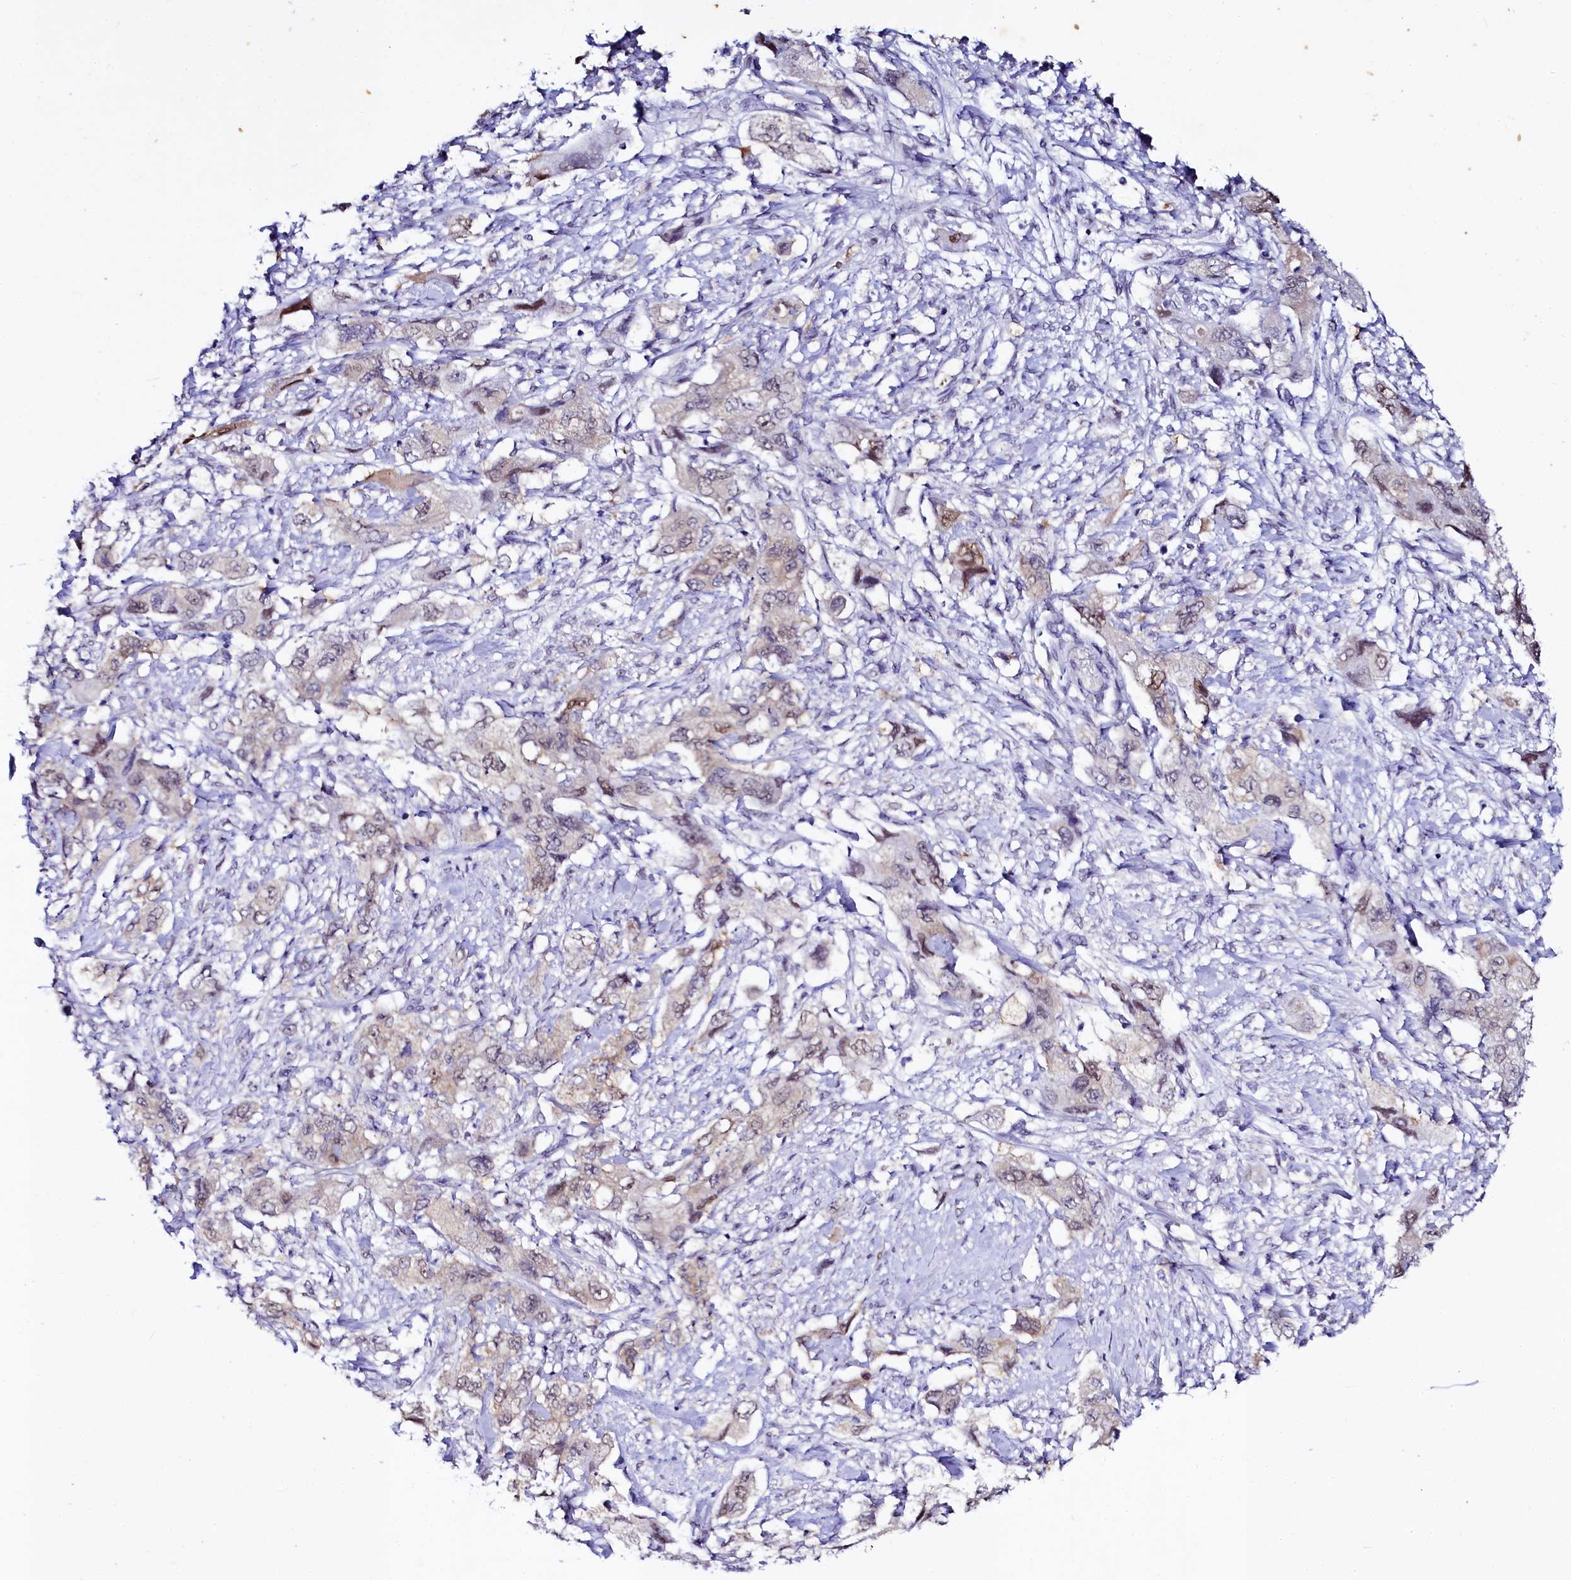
{"staining": {"intensity": "weak", "quantity": "25%-75%", "location": "nuclear"}, "tissue": "pancreatic cancer", "cell_type": "Tumor cells", "image_type": "cancer", "snomed": [{"axis": "morphology", "description": "Adenocarcinoma, NOS"}, {"axis": "topography", "description": "Pancreas"}], "caption": "Immunohistochemical staining of adenocarcinoma (pancreatic) displays low levels of weak nuclear staining in approximately 25%-75% of tumor cells.", "gene": "SORD", "patient": {"sex": "female", "age": 73}}